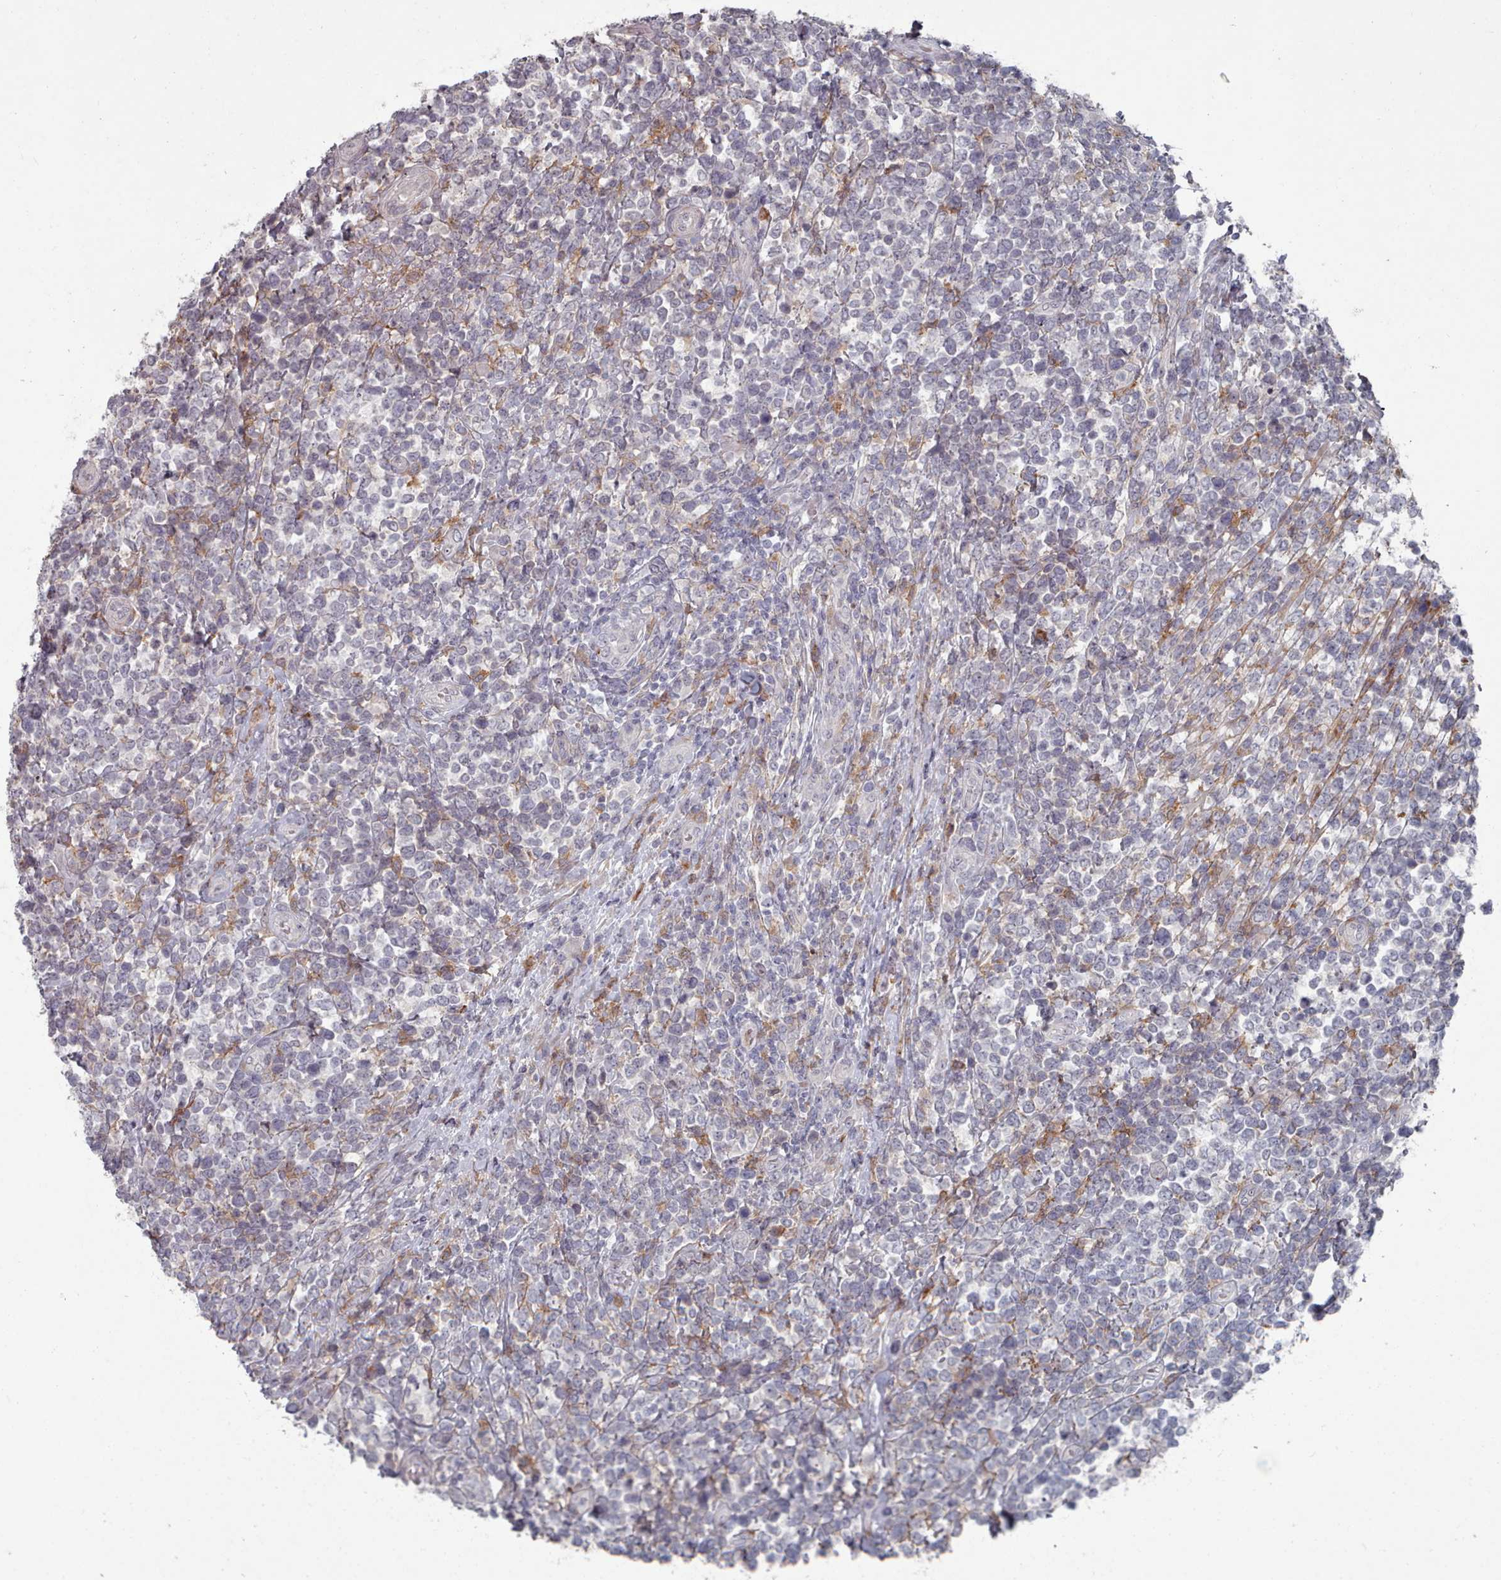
{"staining": {"intensity": "negative", "quantity": "none", "location": "none"}, "tissue": "lymphoma", "cell_type": "Tumor cells", "image_type": "cancer", "snomed": [{"axis": "morphology", "description": "Malignant lymphoma, non-Hodgkin's type, High grade"}, {"axis": "topography", "description": "Soft tissue"}], "caption": "High power microscopy micrograph of an immunohistochemistry histopathology image of malignant lymphoma, non-Hodgkin's type (high-grade), revealing no significant staining in tumor cells.", "gene": "COL8A2", "patient": {"sex": "female", "age": 56}}